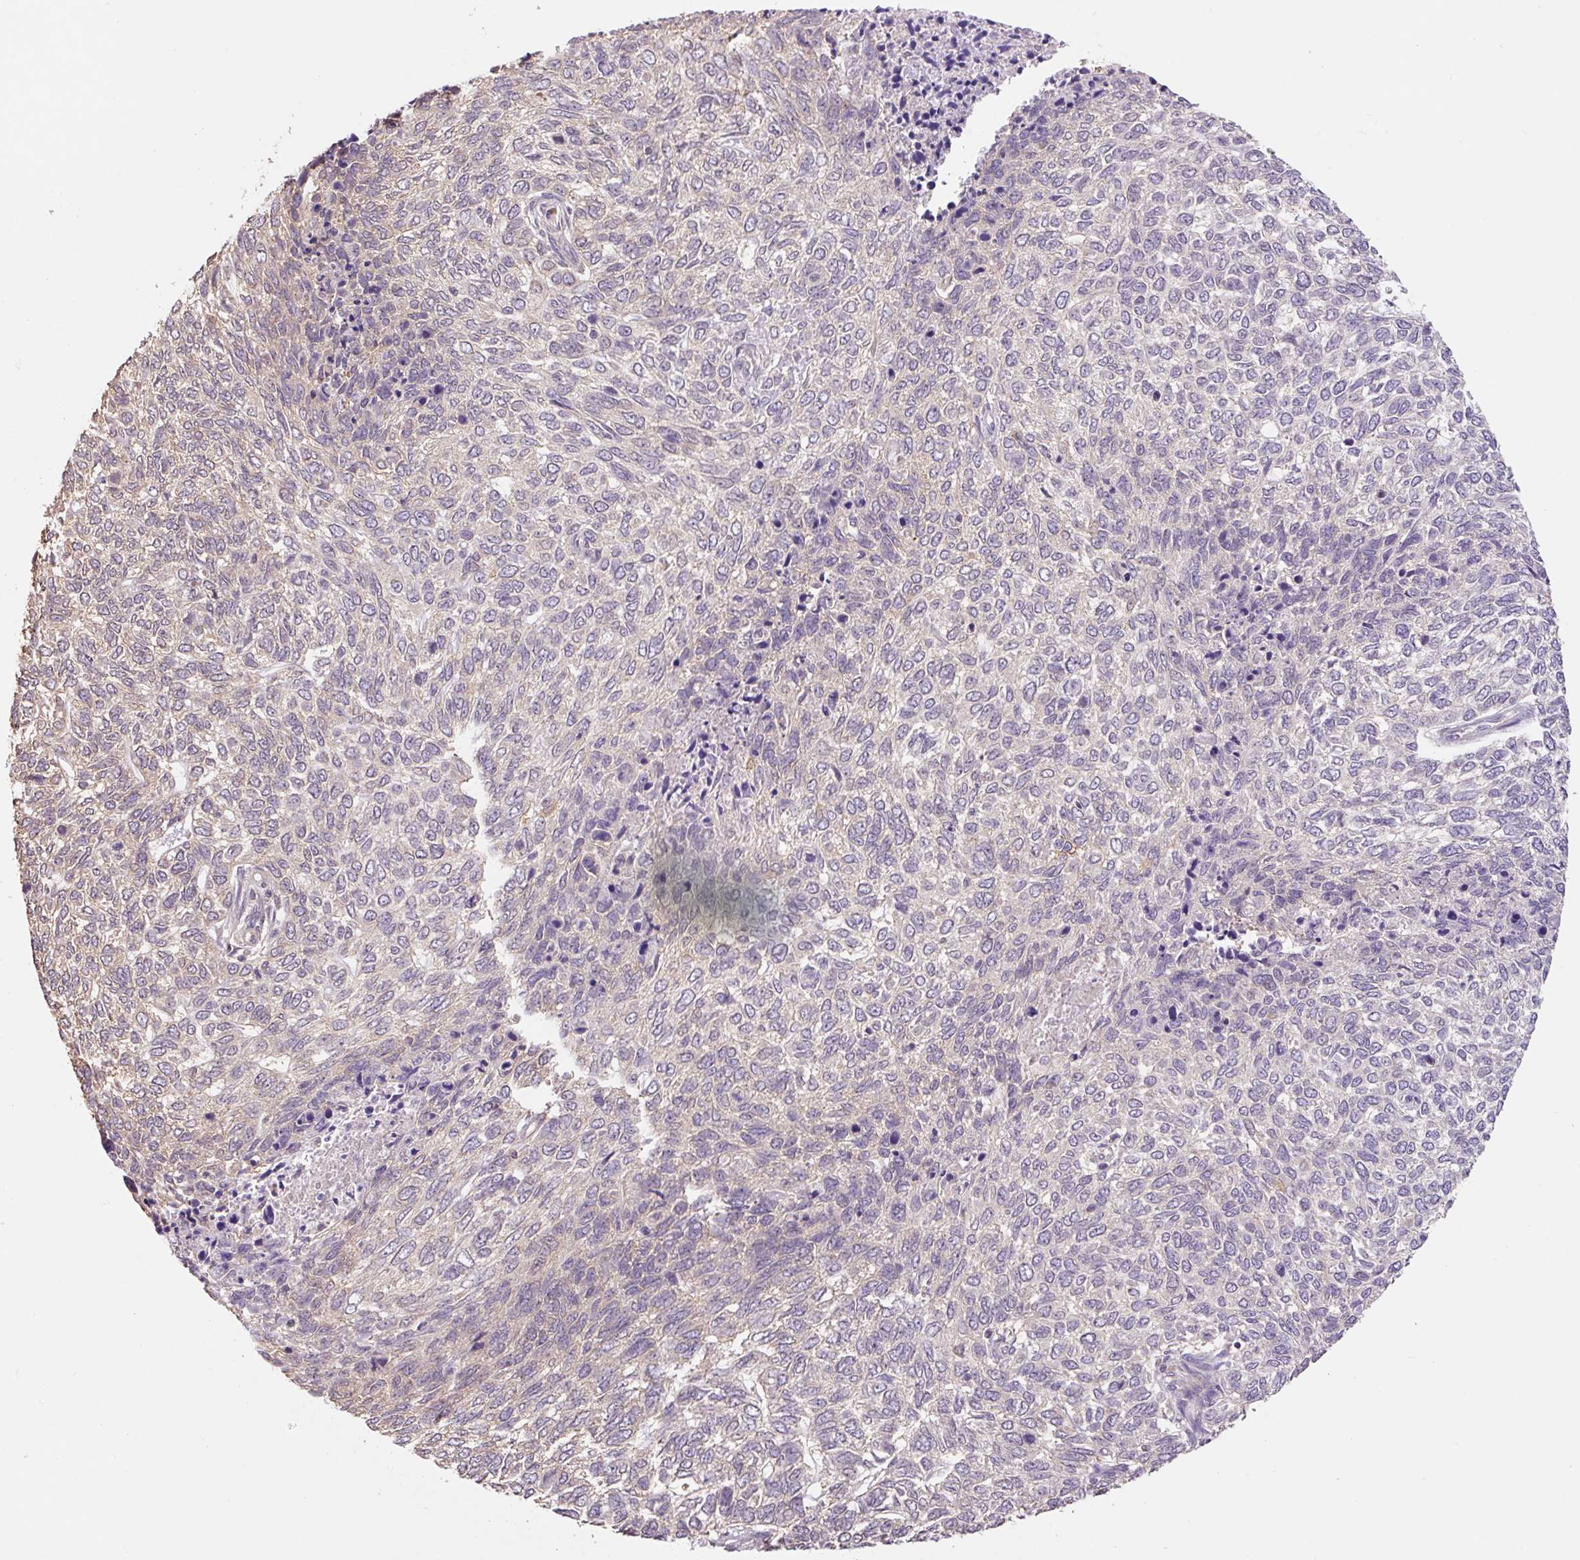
{"staining": {"intensity": "negative", "quantity": "none", "location": "none"}, "tissue": "skin cancer", "cell_type": "Tumor cells", "image_type": "cancer", "snomed": [{"axis": "morphology", "description": "Basal cell carcinoma"}, {"axis": "topography", "description": "Skin"}], "caption": "Immunohistochemistry micrograph of neoplastic tissue: human basal cell carcinoma (skin) stained with DAB displays no significant protein expression in tumor cells. (Brightfield microscopy of DAB (3,3'-diaminobenzidine) immunohistochemistry at high magnification).", "gene": "COX8A", "patient": {"sex": "female", "age": 65}}